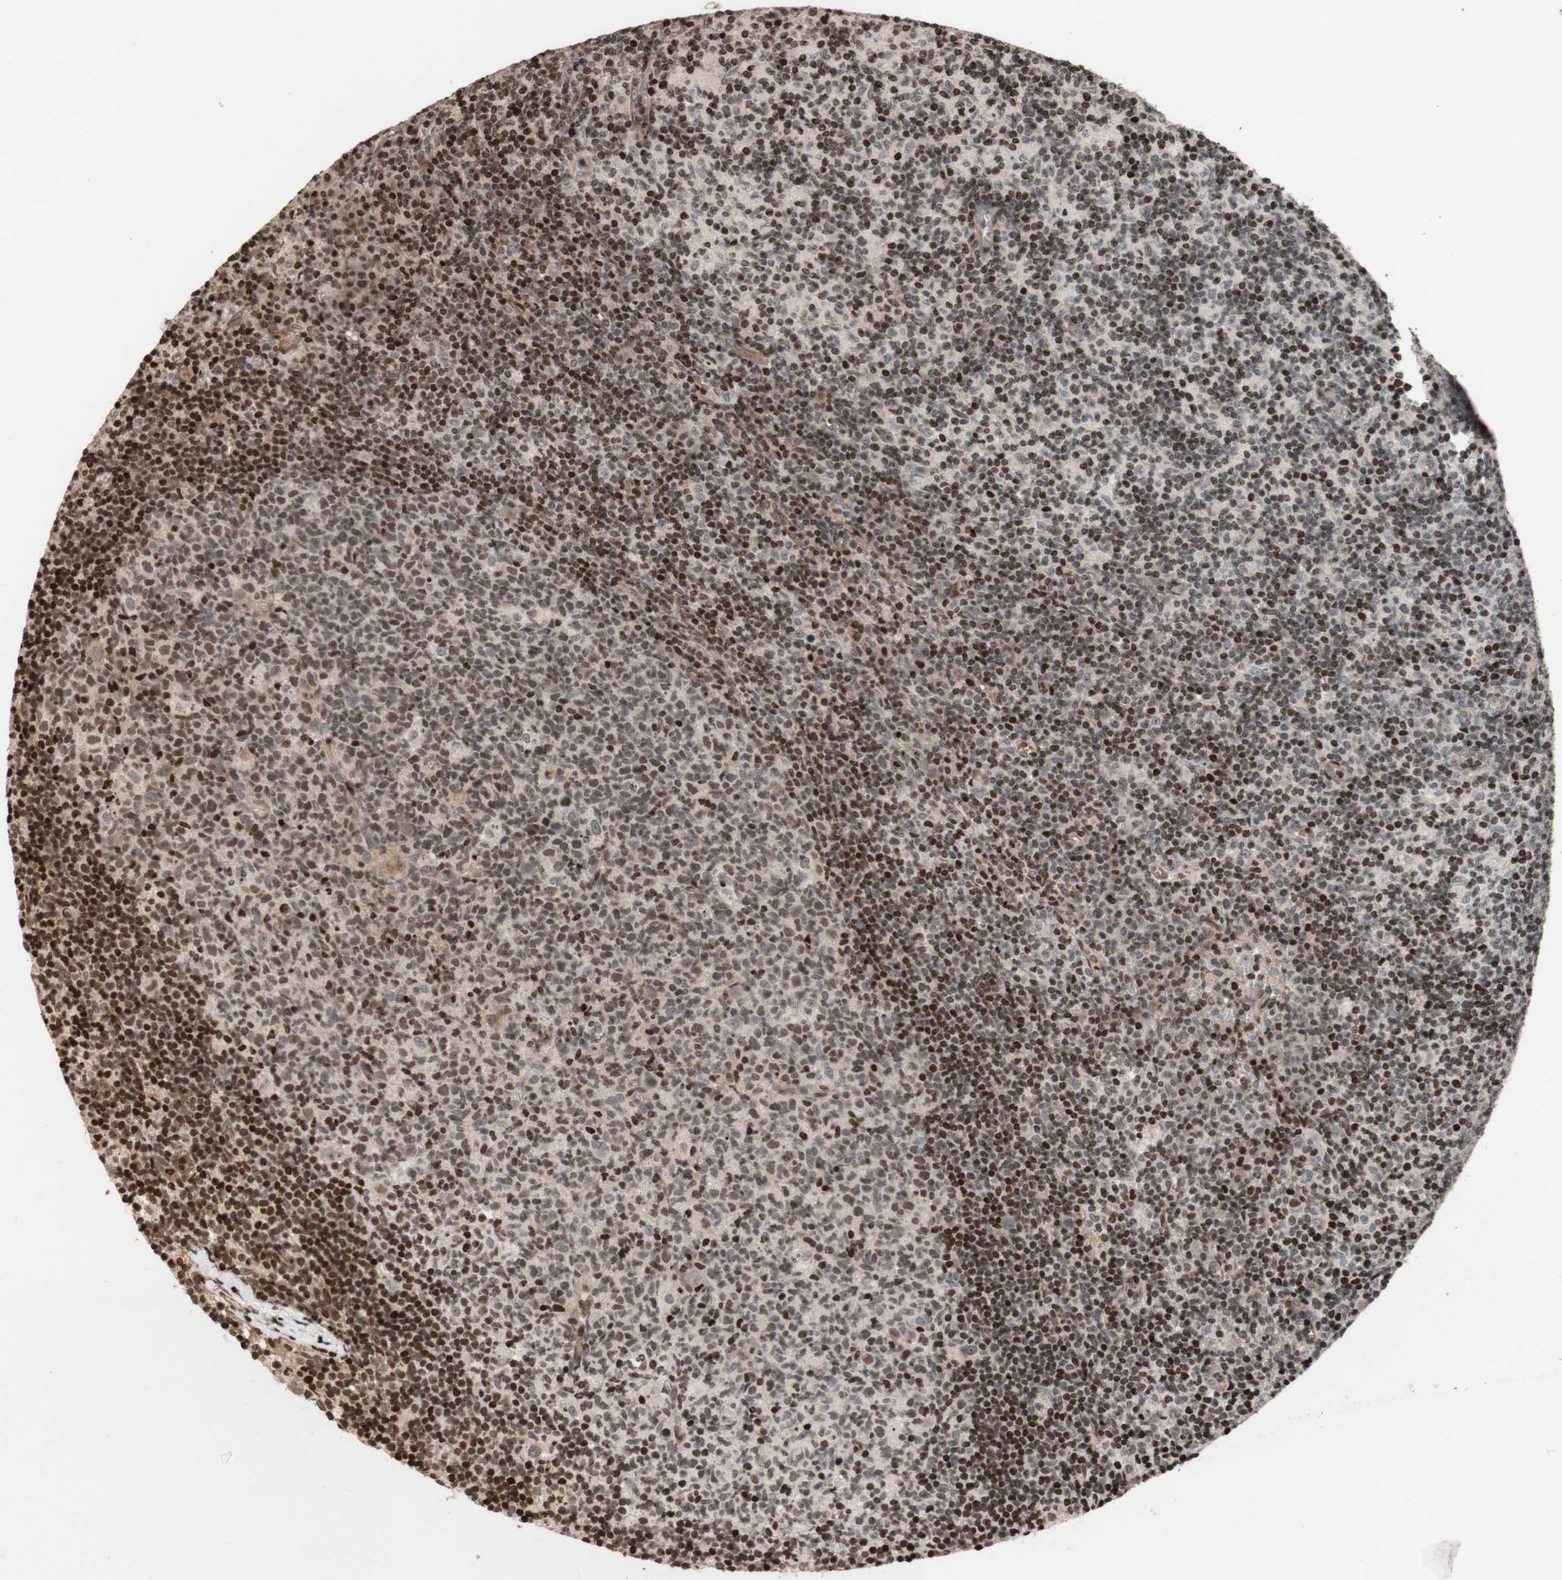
{"staining": {"intensity": "moderate", "quantity": "25%-75%", "location": "nuclear"}, "tissue": "lymph node", "cell_type": "Germinal center cells", "image_type": "normal", "snomed": [{"axis": "morphology", "description": "Normal tissue, NOS"}, {"axis": "morphology", "description": "Inflammation, NOS"}, {"axis": "topography", "description": "Lymph node"}], "caption": "Lymph node stained with DAB immunohistochemistry displays medium levels of moderate nuclear positivity in approximately 25%-75% of germinal center cells. Nuclei are stained in blue.", "gene": "POLA1", "patient": {"sex": "male", "age": 55}}